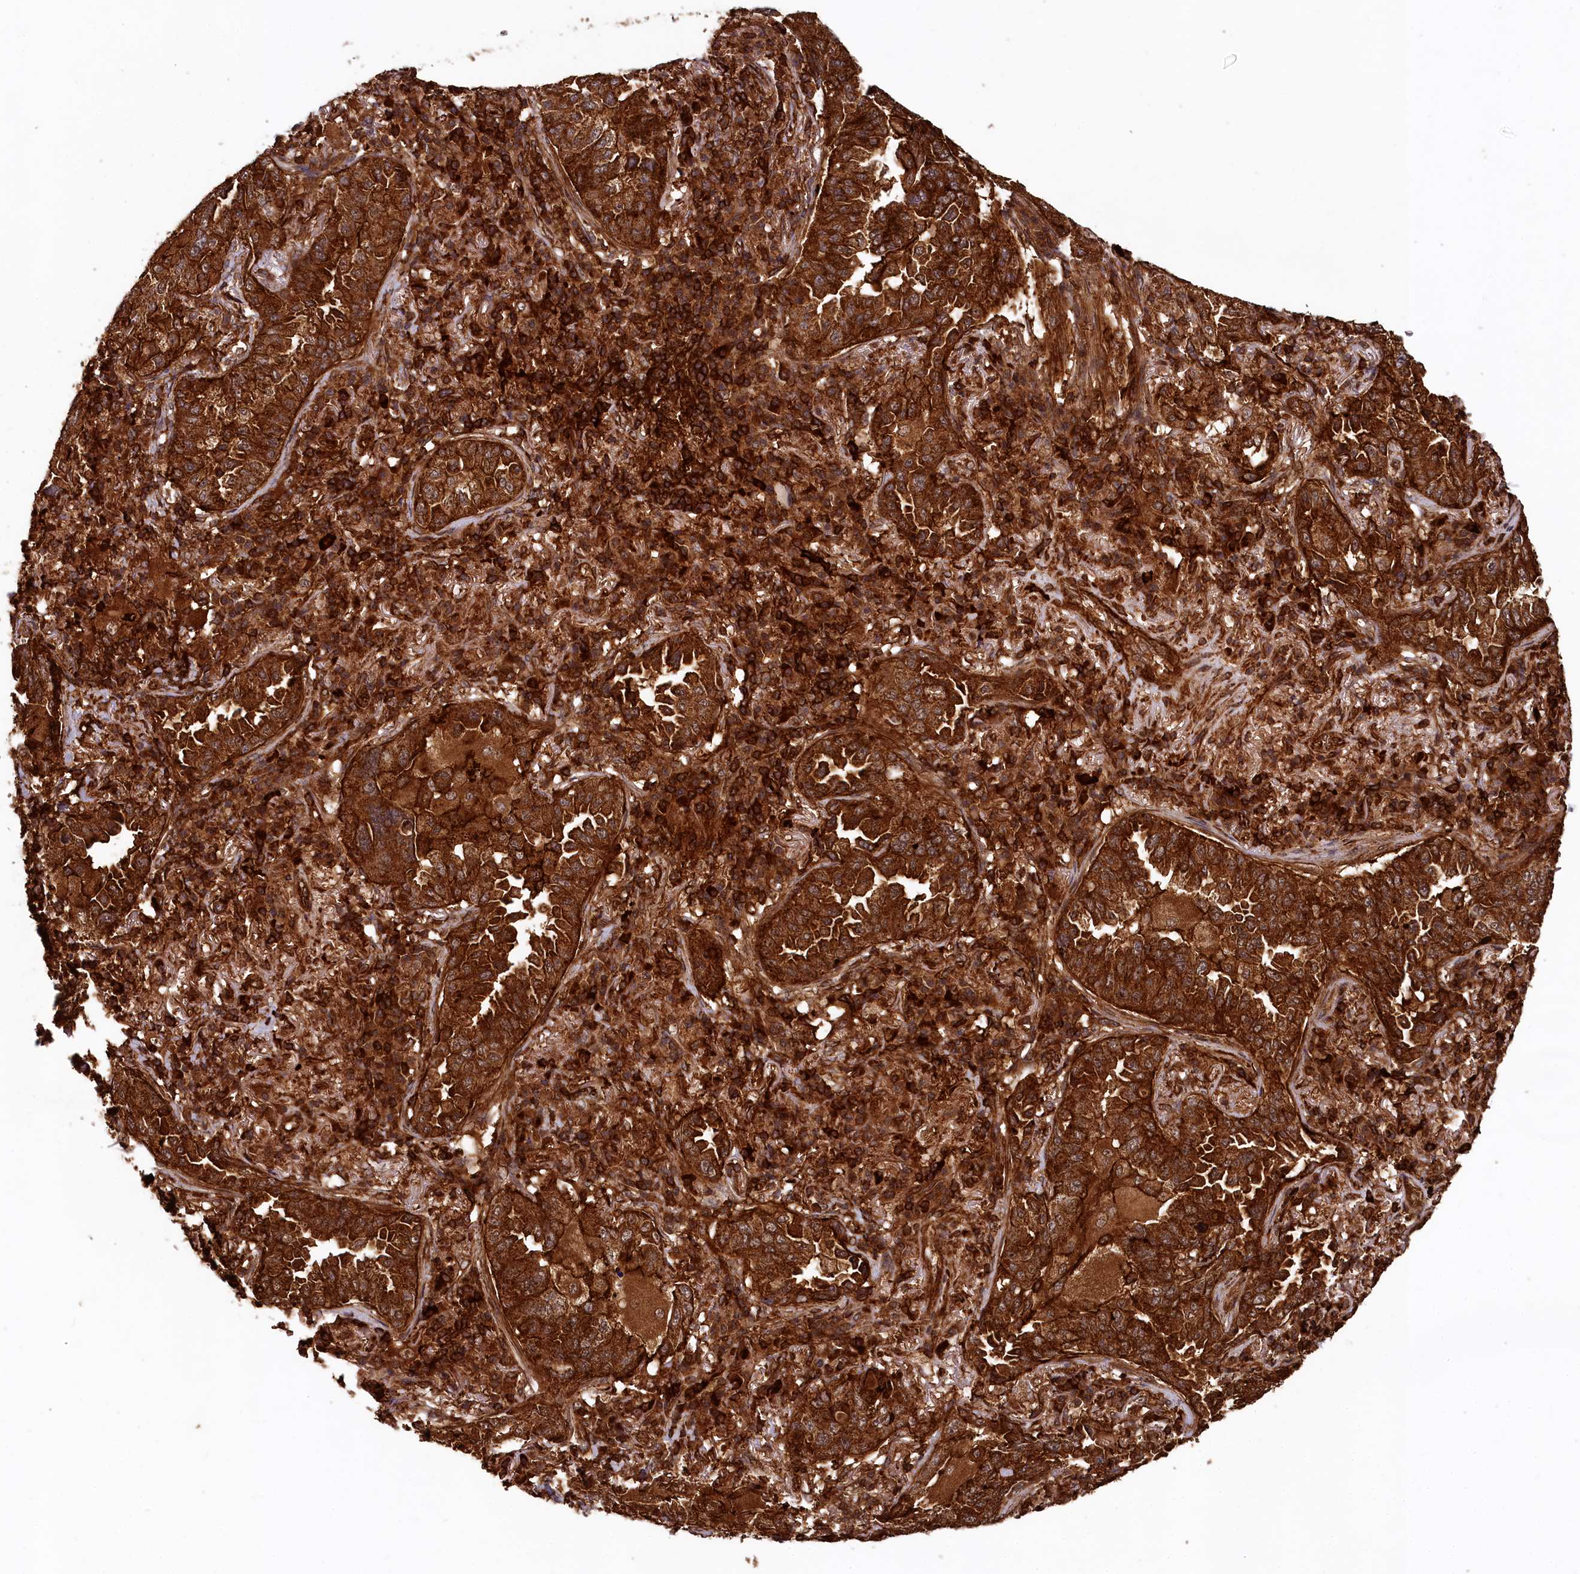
{"staining": {"intensity": "strong", "quantity": ">75%", "location": "cytoplasmic/membranous"}, "tissue": "lung cancer", "cell_type": "Tumor cells", "image_type": "cancer", "snomed": [{"axis": "morphology", "description": "Adenocarcinoma, NOS"}, {"axis": "topography", "description": "Lung"}], "caption": "Immunohistochemistry (DAB) staining of human lung adenocarcinoma reveals strong cytoplasmic/membranous protein staining in approximately >75% of tumor cells. (brown staining indicates protein expression, while blue staining denotes nuclei).", "gene": "STUB1", "patient": {"sex": "female", "age": 69}}